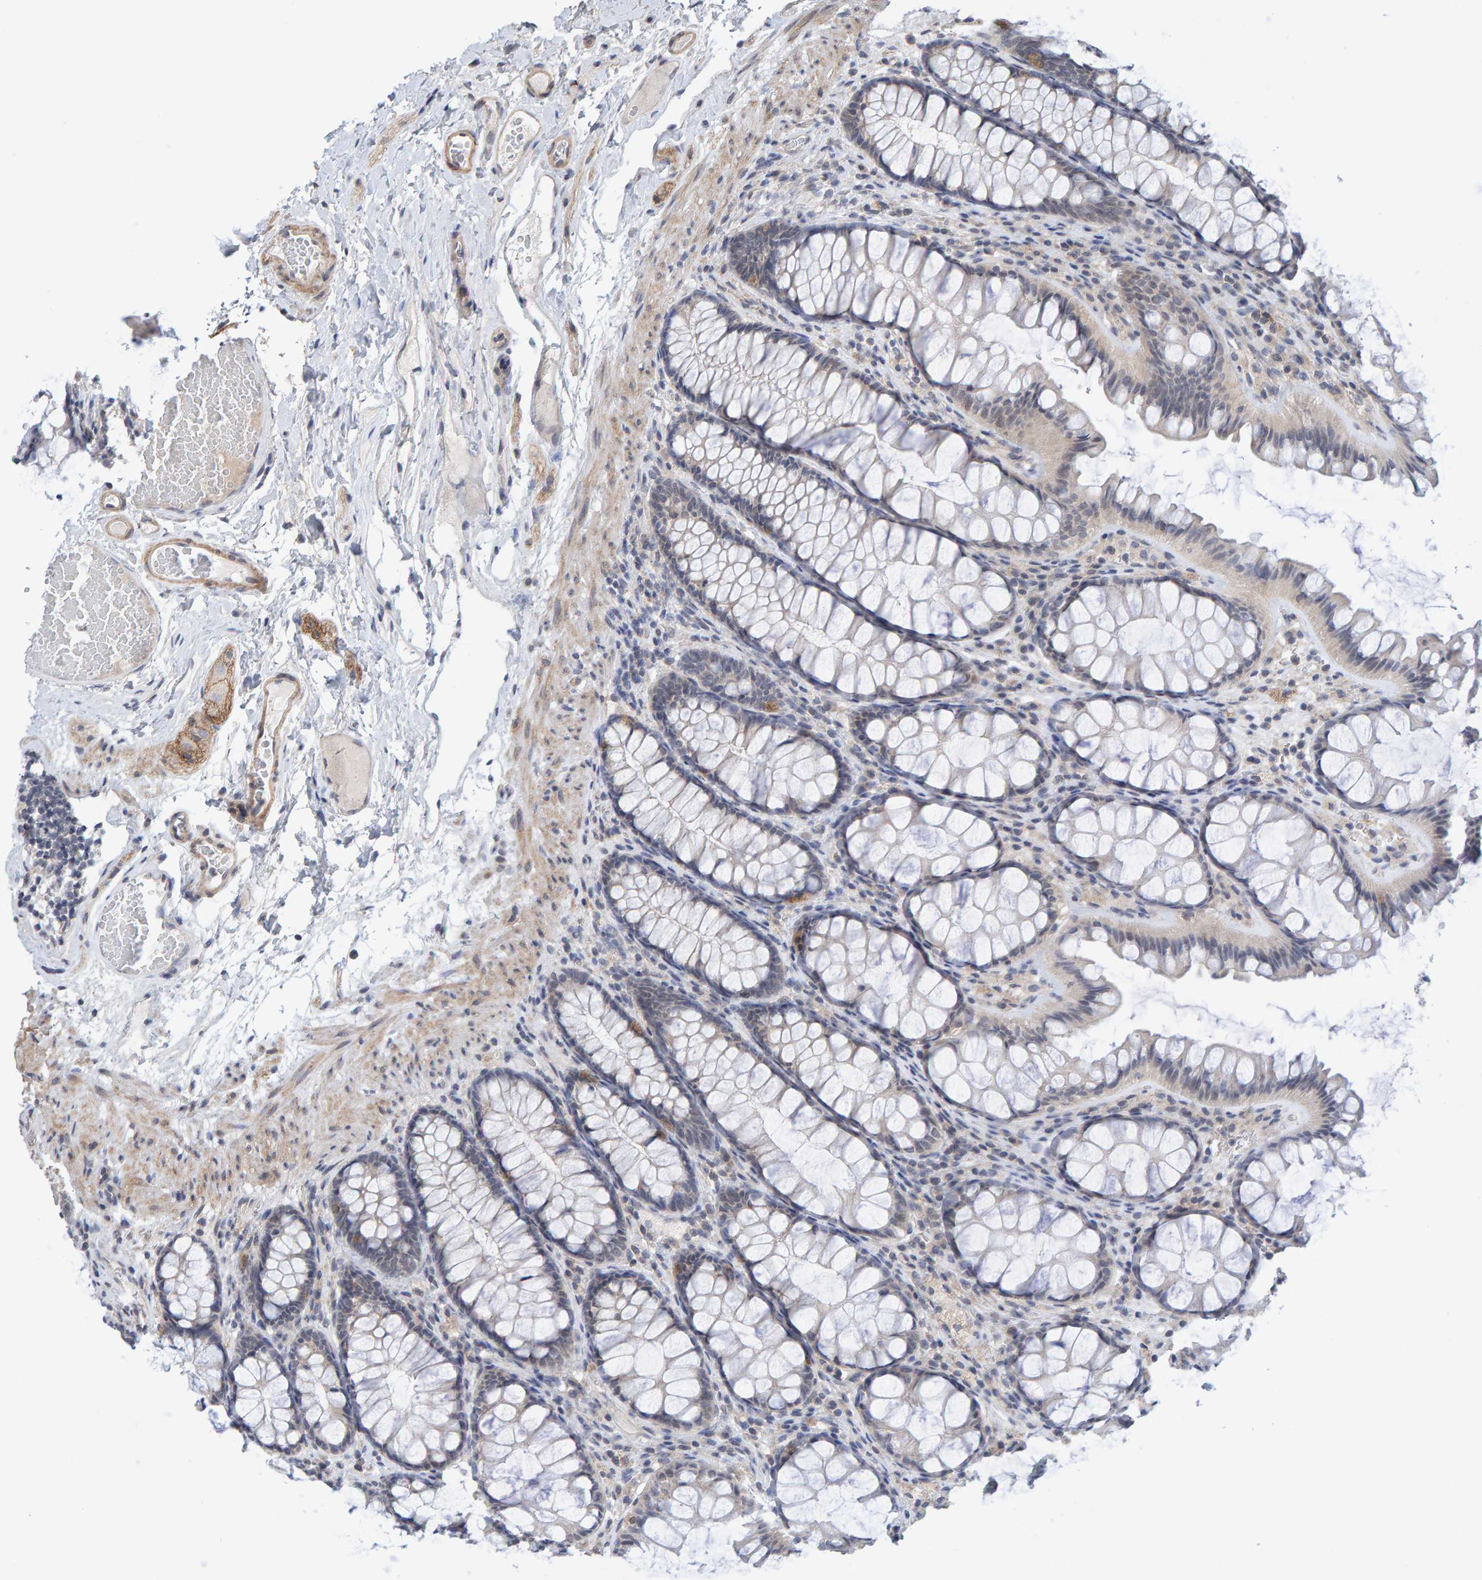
{"staining": {"intensity": "moderate", "quantity": "<25%", "location": "cytoplasmic/membranous"}, "tissue": "colon", "cell_type": "Endothelial cells", "image_type": "normal", "snomed": [{"axis": "morphology", "description": "Normal tissue, NOS"}, {"axis": "topography", "description": "Colon"}], "caption": "A brown stain shows moderate cytoplasmic/membranous expression of a protein in endothelial cells of benign colon. (Brightfield microscopy of DAB IHC at high magnification).", "gene": "CDH2", "patient": {"sex": "female", "age": 55}}